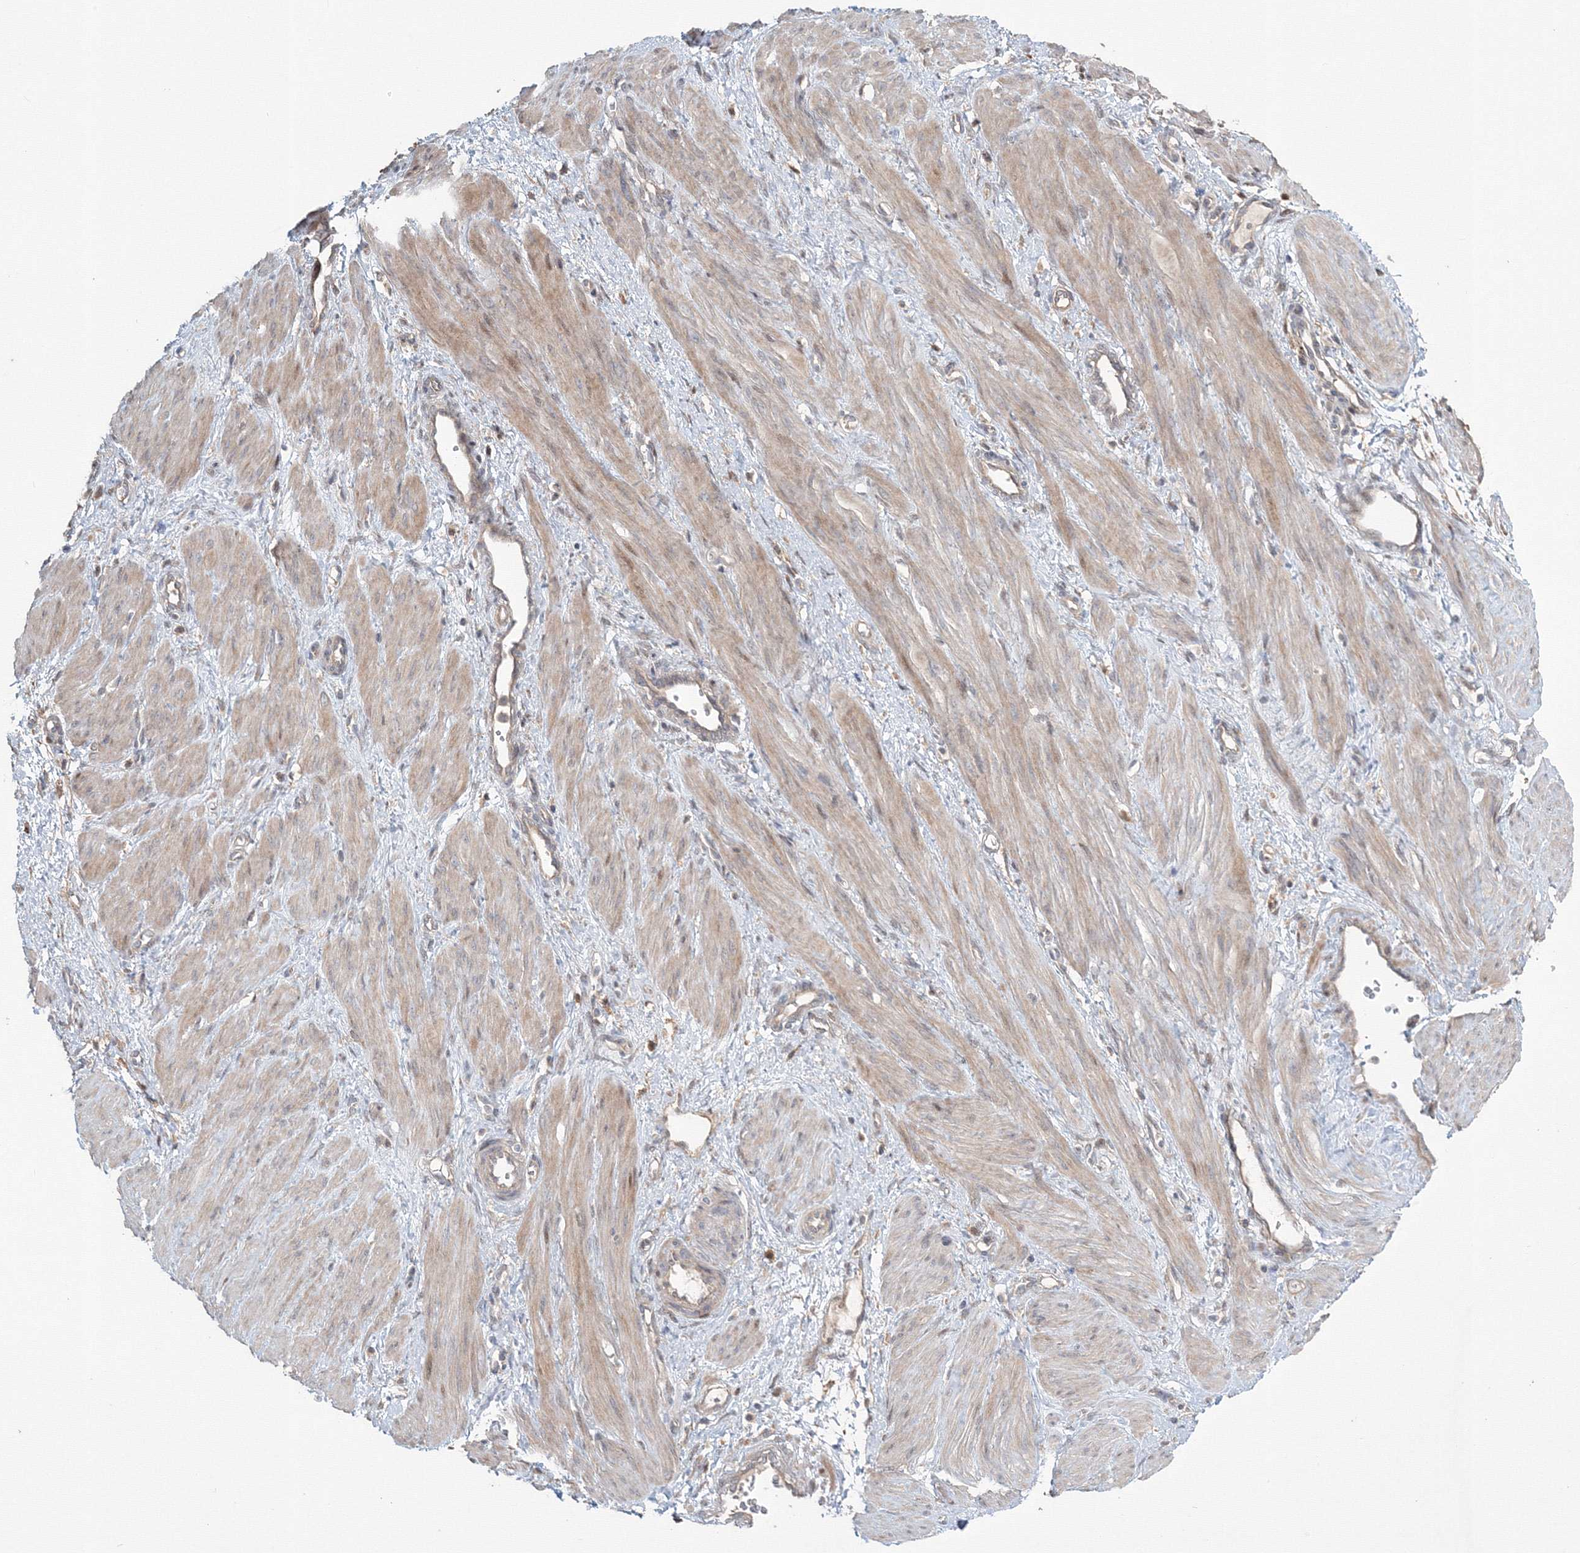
{"staining": {"intensity": "weak", "quantity": ">75%", "location": "cytoplasmic/membranous"}, "tissue": "smooth muscle", "cell_type": "Smooth muscle cells", "image_type": "normal", "snomed": [{"axis": "morphology", "description": "Normal tissue, NOS"}, {"axis": "topography", "description": "Endometrium"}], "caption": "Protein expression by immunohistochemistry reveals weak cytoplasmic/membranous positivity in approximately >75% of smooth muscle cells in normal smooth muscle.", "gene": "MKRN2", "patient": {"sex": "female", "age": 33}}